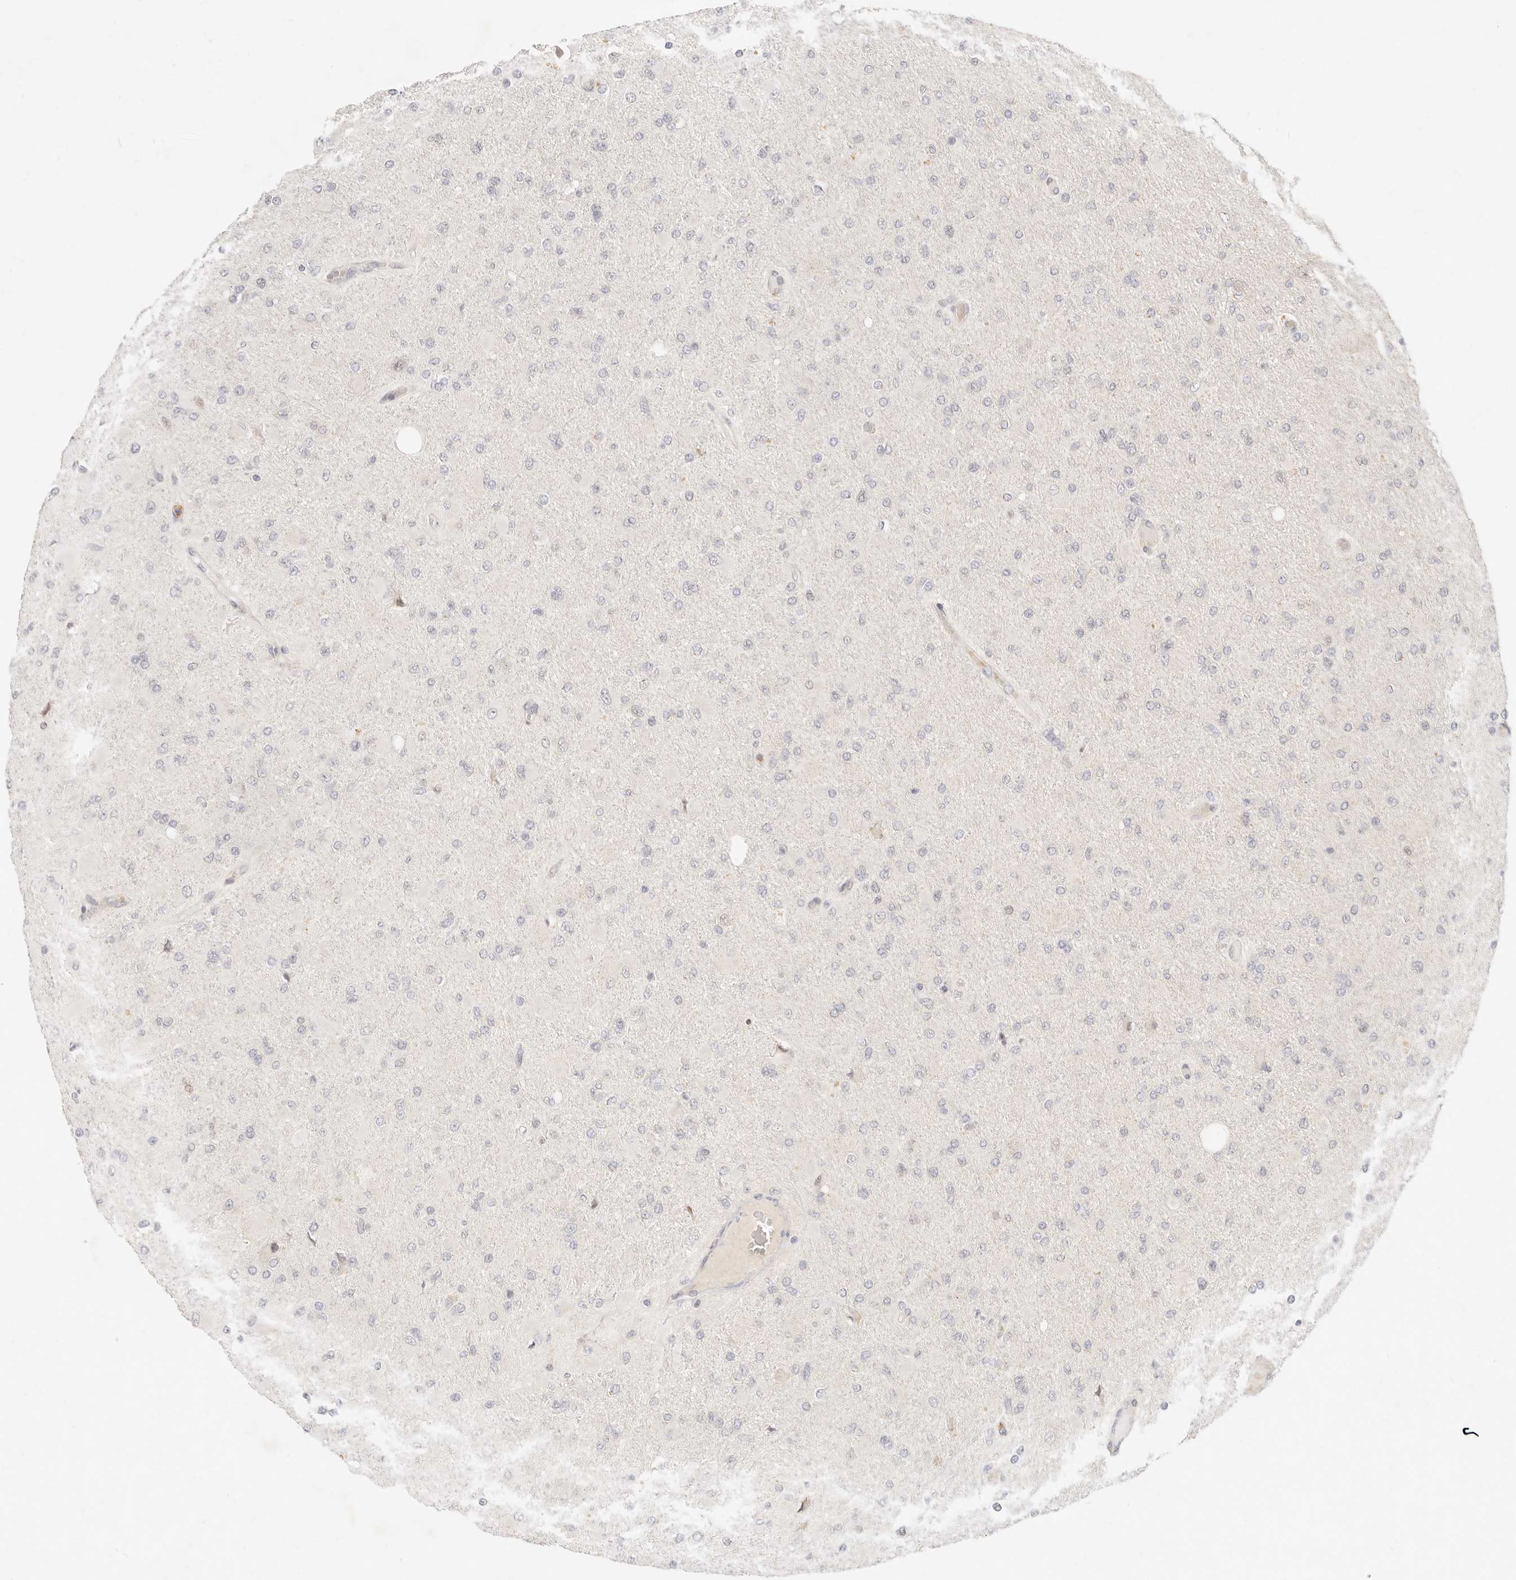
{"staining": {"intensity": "negative", "quantity": "none", "location": "none"}, "tissue": "glioma", "cell_type": "Tumor cells", "image_type": "cancer", "snomed": [{"axis": "morphology", "description": "Glioma, malignant, High grade"}, {"axis": "topography", "description": "Cerebral cortex"}], "caption": "This is an immunohistochemistry micrograph of human malignant glioma (high-grade). There is no positivity in tumor cells.", "gene": "ASCL3", "patient": {"sex": "female", "age": 36}}